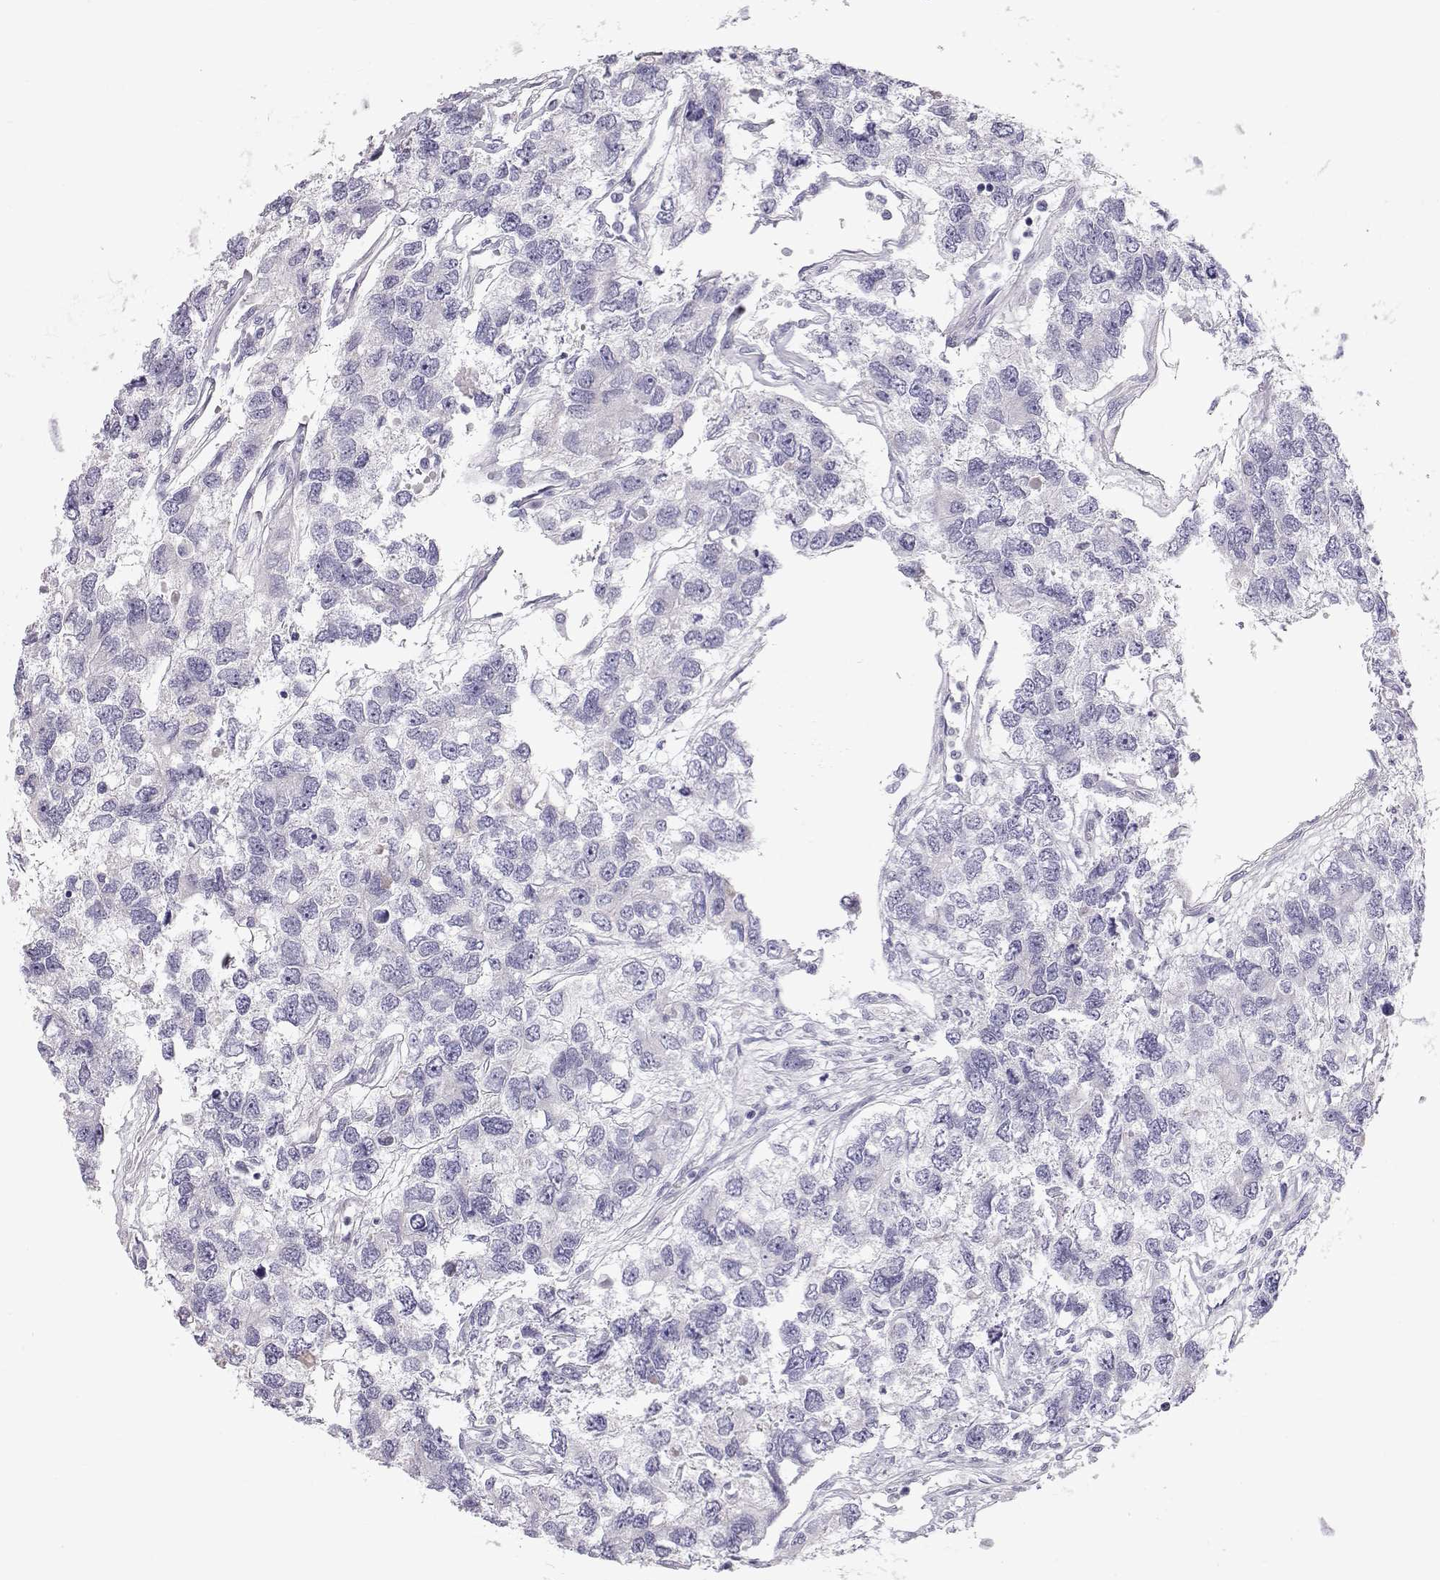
{"staining": {"intensity": "negative", "quantity": "none", "location": "none"}, "tissue": "testis cancer", "cell_type": "Tumor cells", "image_type": "cancer", "snomed": [{"axis": "morphology", "description": "Seminoma, NOS"}, {"axis": "topography", "description": "Testis"}], "caption": "Immunohistochemistry (IHC) histopathology image of testis seminoma stained for a protein (brown), which demonstrates no staining in tumor cells.", "gene": "GPR26", "patient": {"sex": "male", "age": 52}}